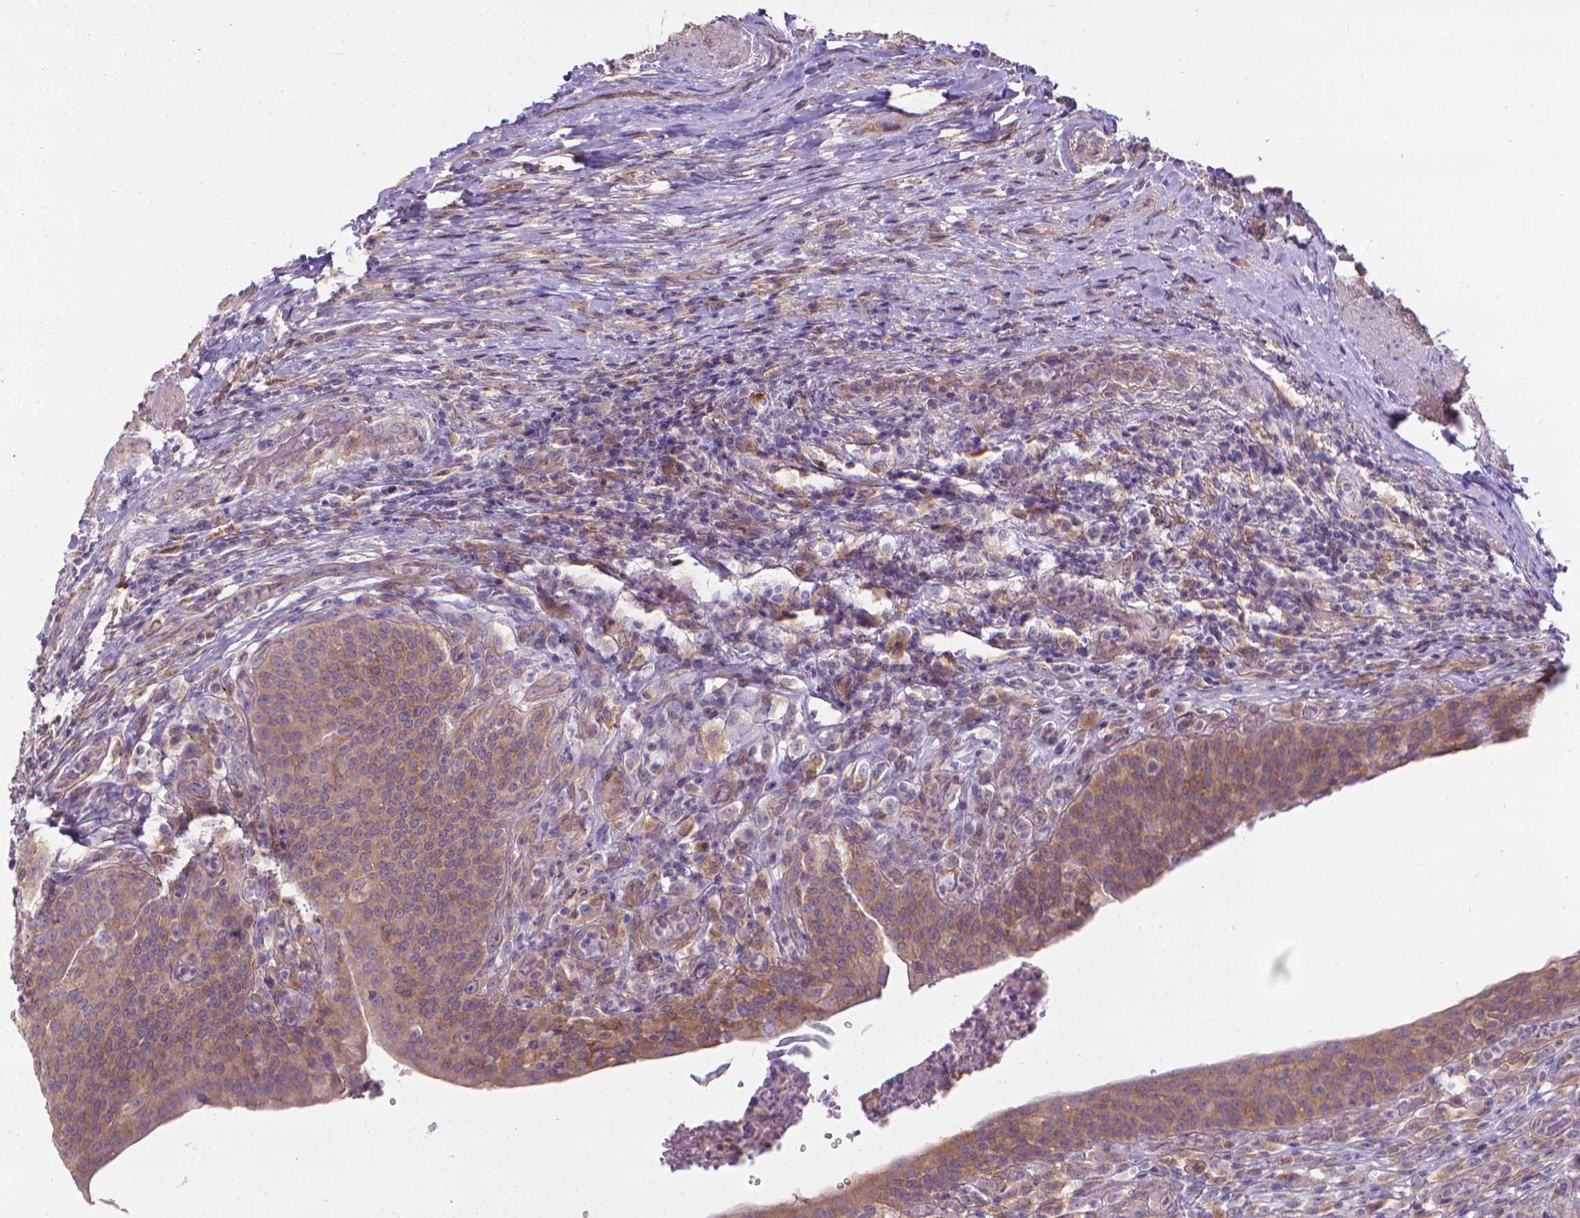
{"staining": {"intensity": "moderate", "quantity": ">75%", "location": "cytoplasmic/membranous"}, "tissue": "urinary bladder", "cell_type": "Urothelial cells", "image_type": "normal", "snomed": [{"axis": "morphology", "description": "Normal tissue, NOS"}, {"axis": "topography", "description": "Urinary bladder"}, {"axis": "topography", "description": "Peripheral nerve tissue"}], "caption": "This micrograph displays normal urinary bladder stained with immunohistochemistry to label a protein in brown. The cytoplasmic/membranous of urothelial cells show moderate positivity for the protein. Nuclei are counter-stained blue.", "gene": "CFAP299", "patient": {"sex": "male", "age": 66}}